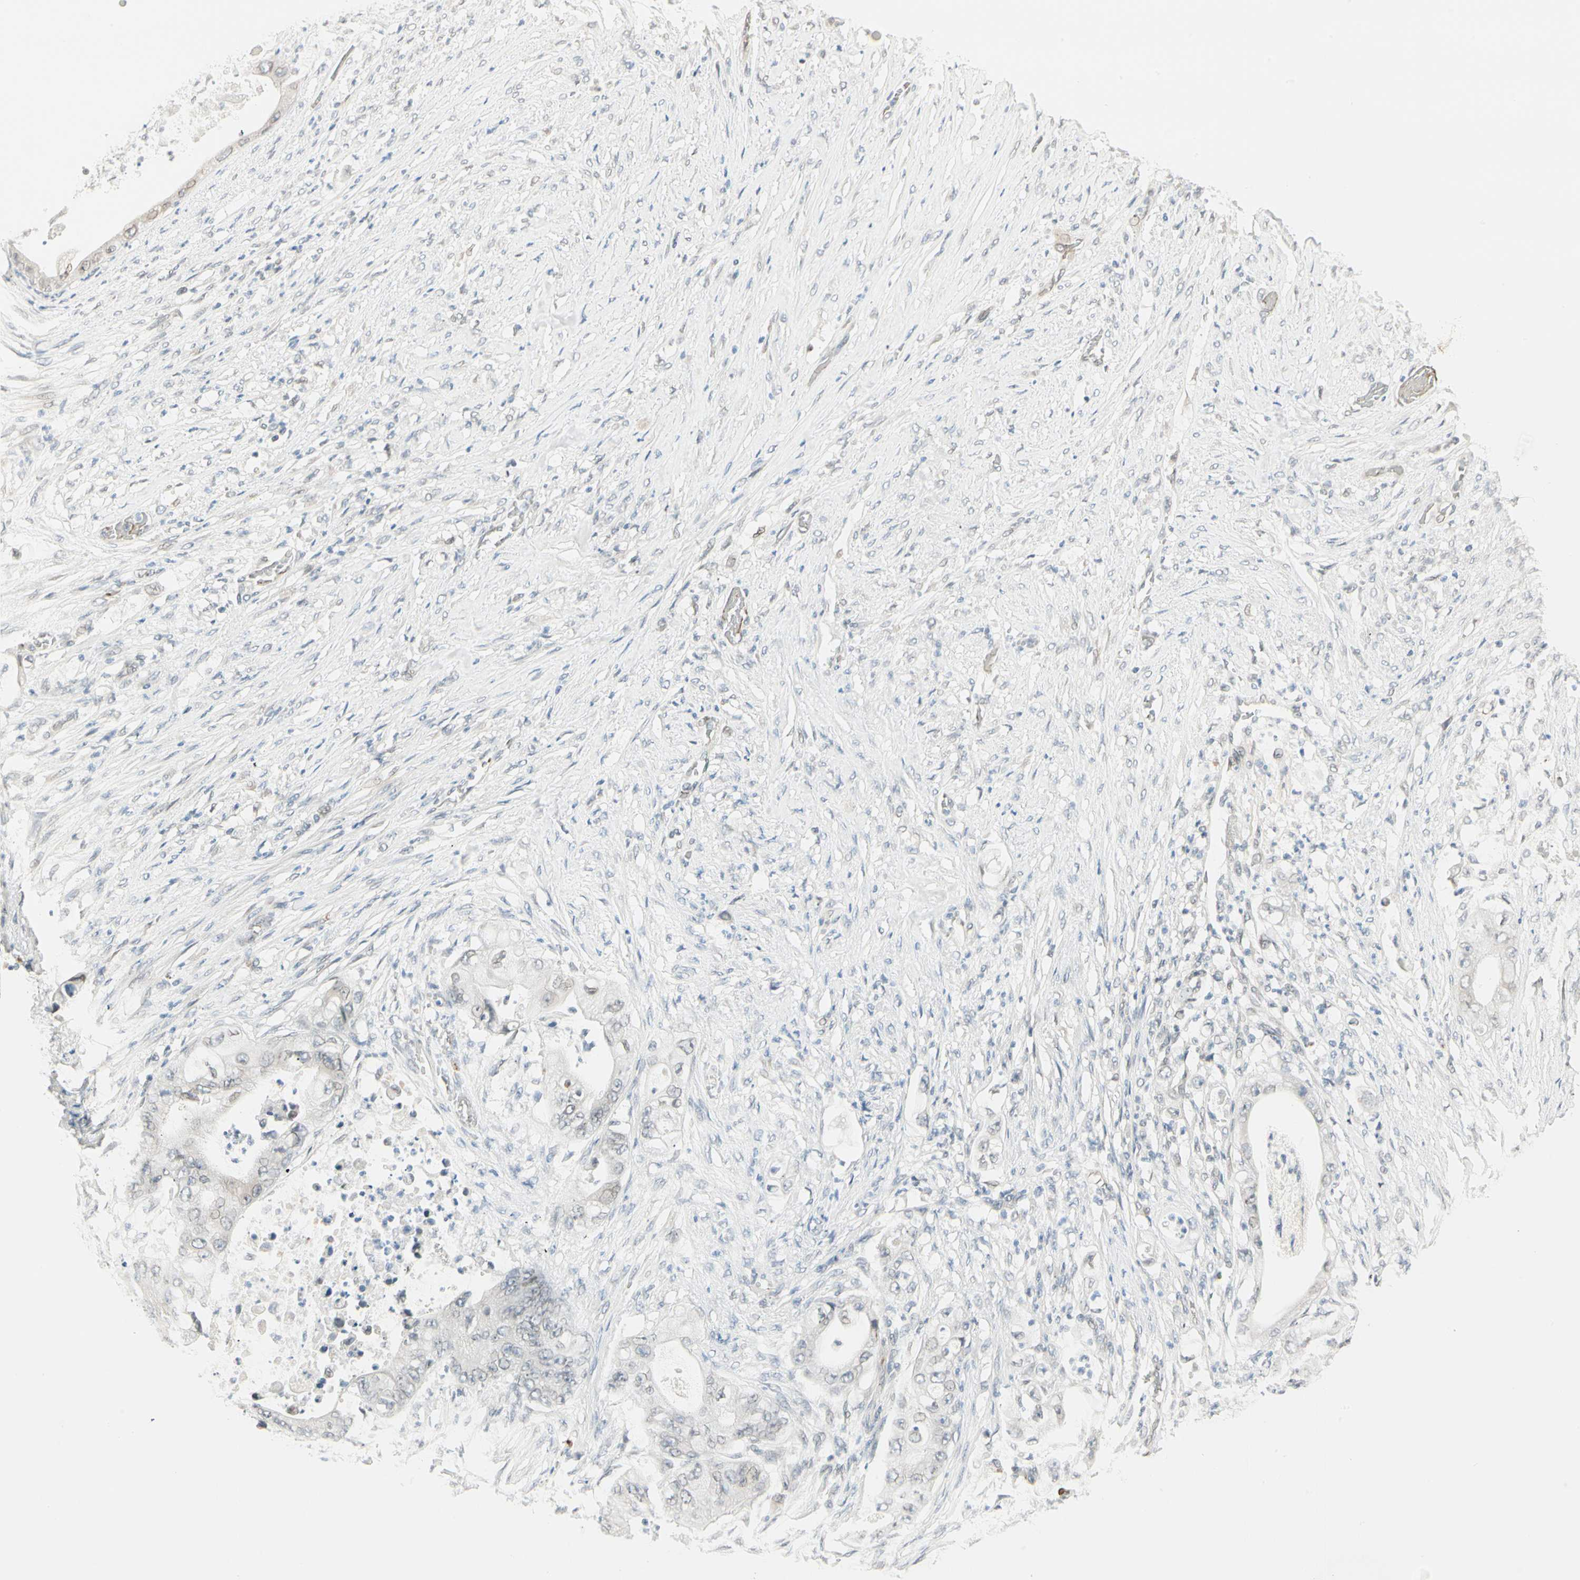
{"staining": {"intensity": "weak", "quantity": "<25%", "location": "cytoplasmic/membranous,nuclear"}, "tissue": "stomach cancer", "cell_type": "Tumor cells", "image_type": "cancer", "snomed": [{"axis": "morphology", "description": "Adenocarcinoma, NOS"}, {"axis": "topography", "description": "Stomach"}], "caption": "A histopathology image of adenocarcinoma (stomach) stained for a protein shows no brown staining in tumor cells.", "gene": "BCAN", "patient": {"sex": "female", "age": 73}}